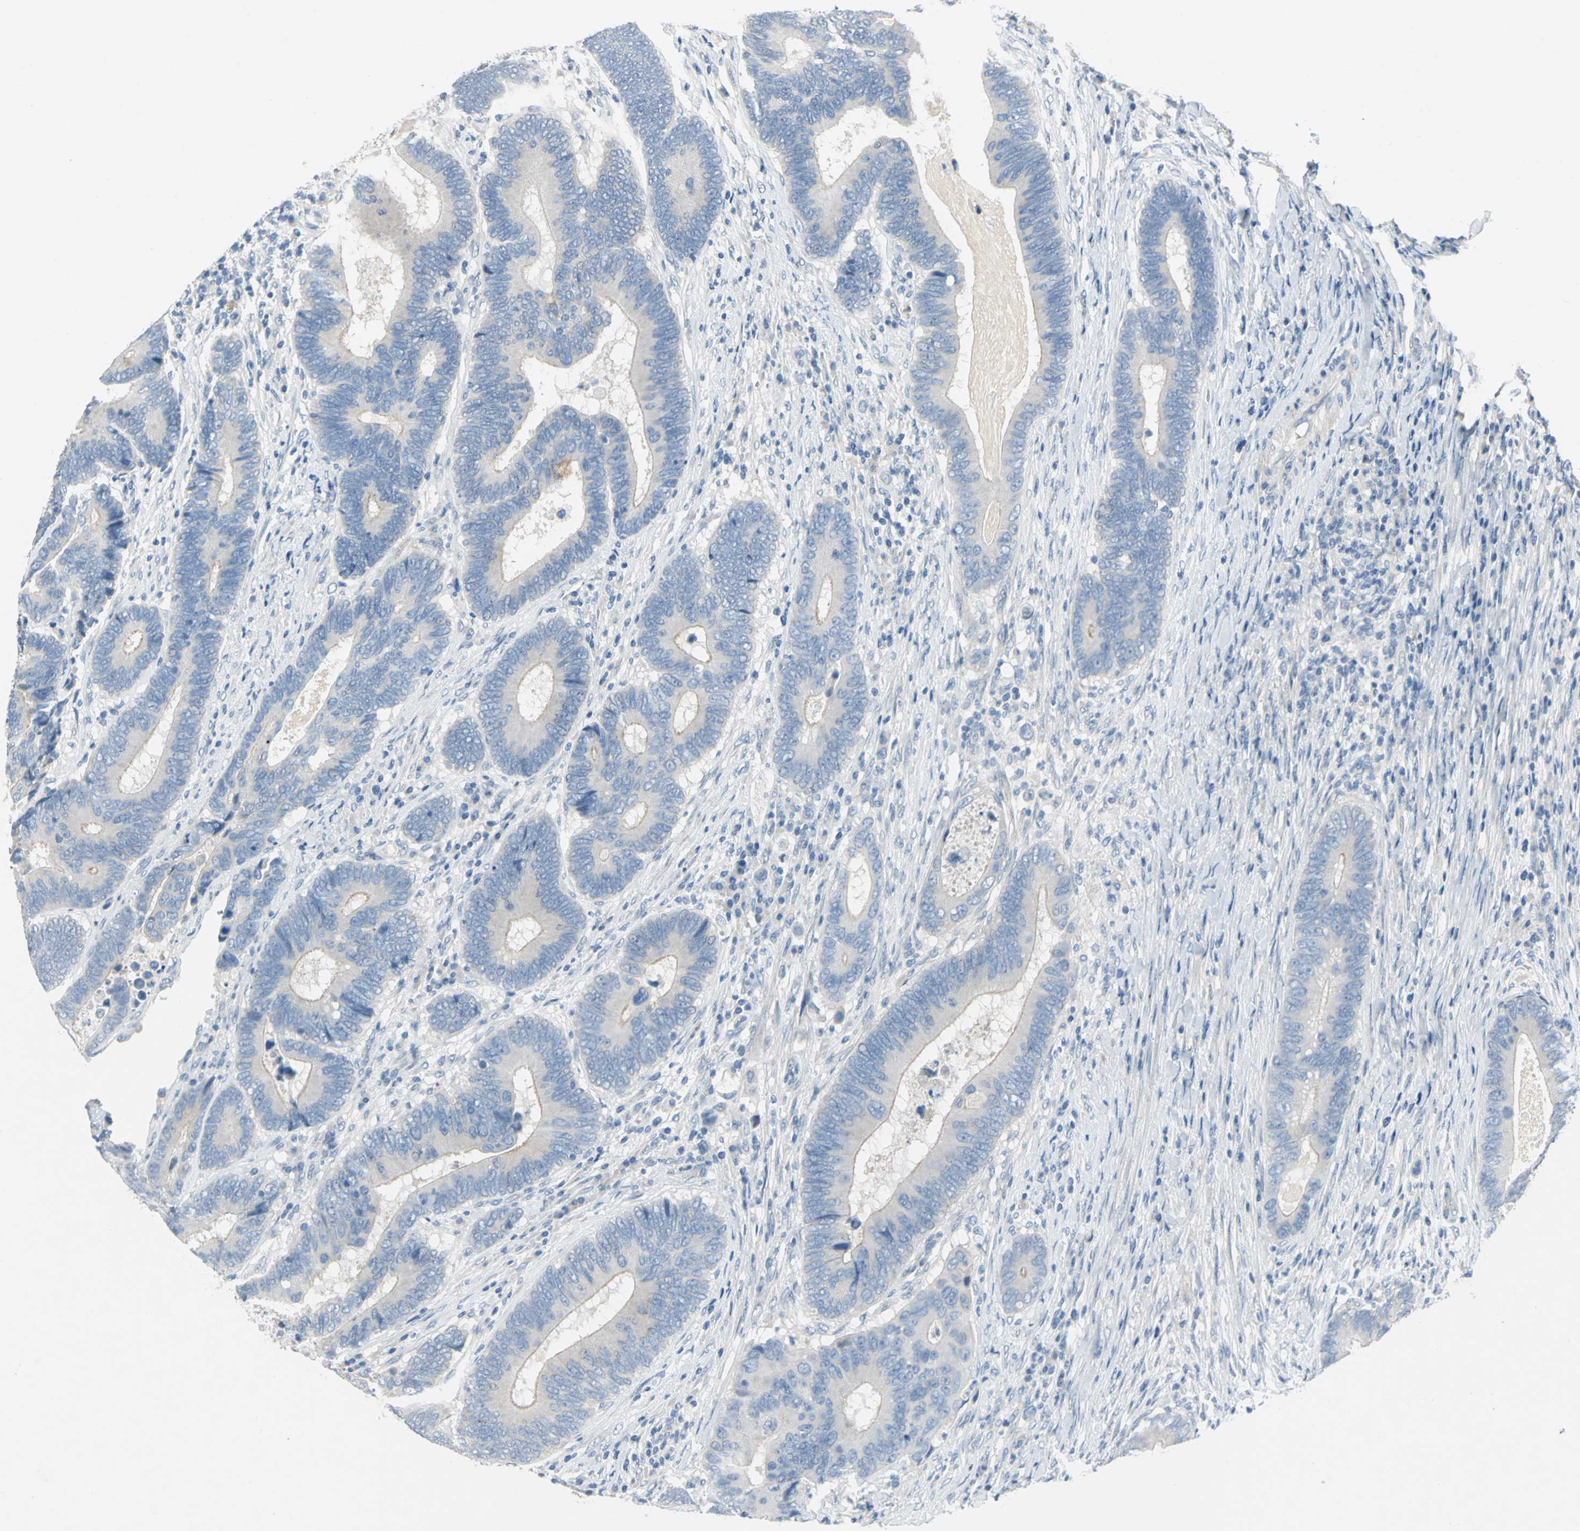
{"staining": {"intensity": "moderate", "quantity": "<25%", "location": "cytoplasmic/membranous"}, "tissue": "colorectal cancer", "cell_type": "Tumor cells", "image_type": "cancer", "snomed": [{"axis": "morphology", "description": "Adenocarcinoma, NOS"}, {"axis": "topography", "description": "Colon"}], "caption": "IHC of human colorectal cancer reveals low levels of moderate cytoplasmic/membranous expression in approximately <25% of tumor cells. (Stains: DAB (3,3'-diaminobenzidine) in brown, nuclei in blue, Microscopy: brightfield microscopy at high magnification).", "gene": "PTGDS", "patient": {"sex": "female", "age": 78}}